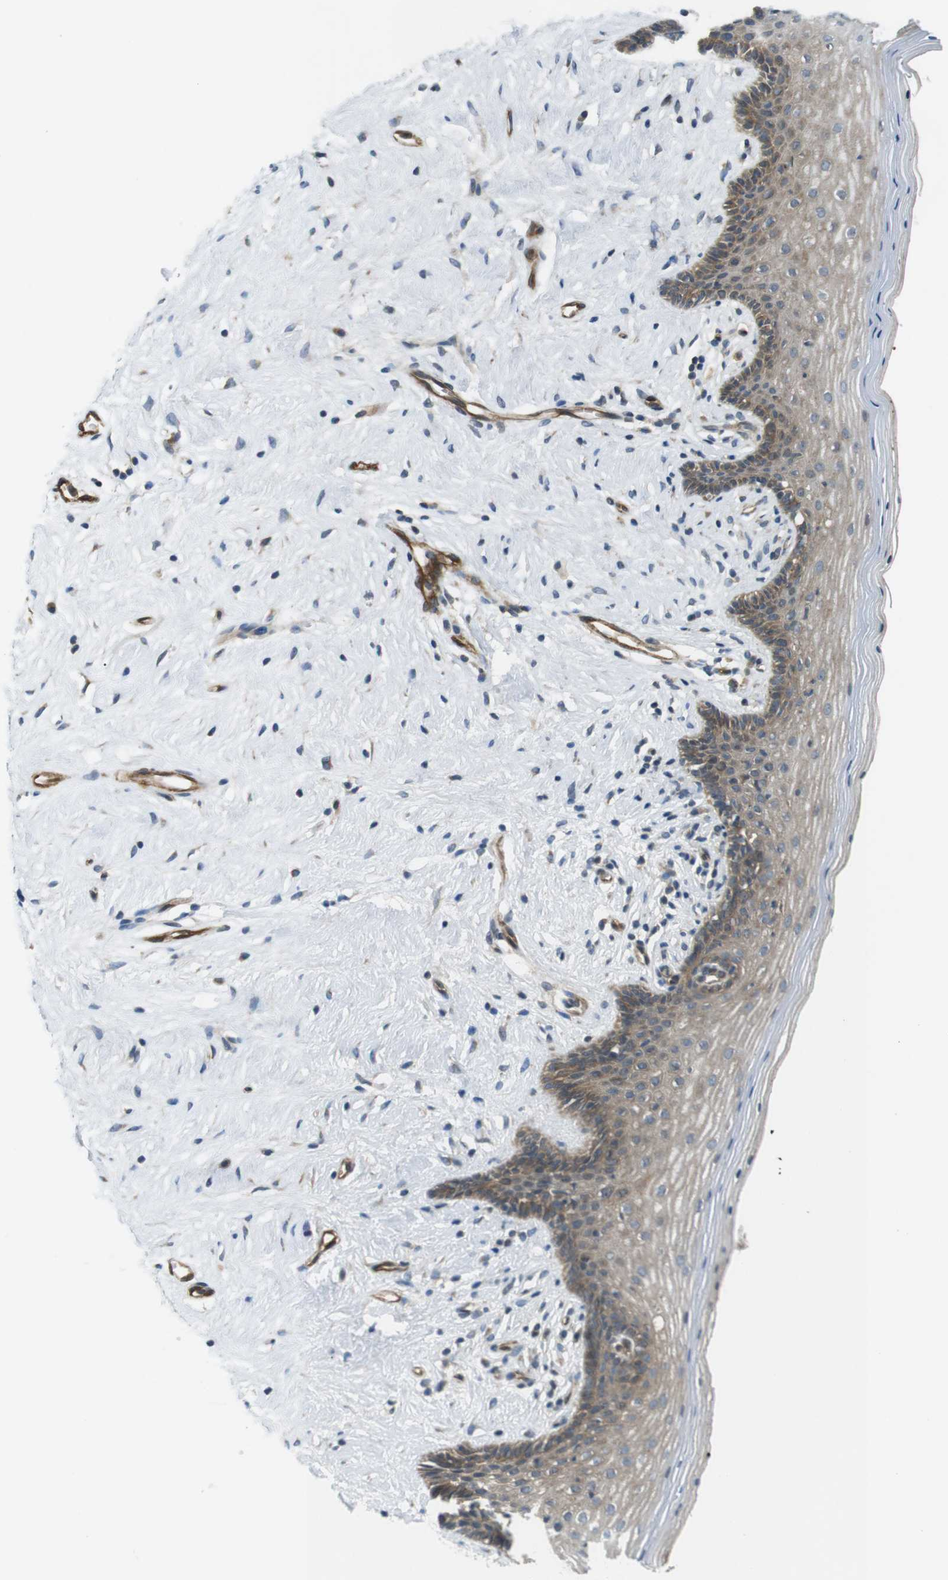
{"staining": {"intensity": "moderate", "quantity": ">75%", "location": "cytoplasmic/membranous"}, "tissue": "vagina", "cell_type": "Squamous epithelial cells", "image_type": "normal", "snomed": [{"axis": "morphology", "description": "Normal tissue, NOS"}, {"axis": "topography", "description": "Vagina"}], "caption": "DAB (3,3'-diaminobenzidine) immunohistochemical staining of normal human vagina displays moderate cytoplasmic/membranous protein positivity in about >75% of squamous epithelial cells. The protein is stained brown, and the nuclei are stained in blue (DAB (3,3'-diaminobenzidine) IHC with brightfield microscopy, high magnification).", "gene": "TSC1", "patient": {"sex": "female", "age": 44}}